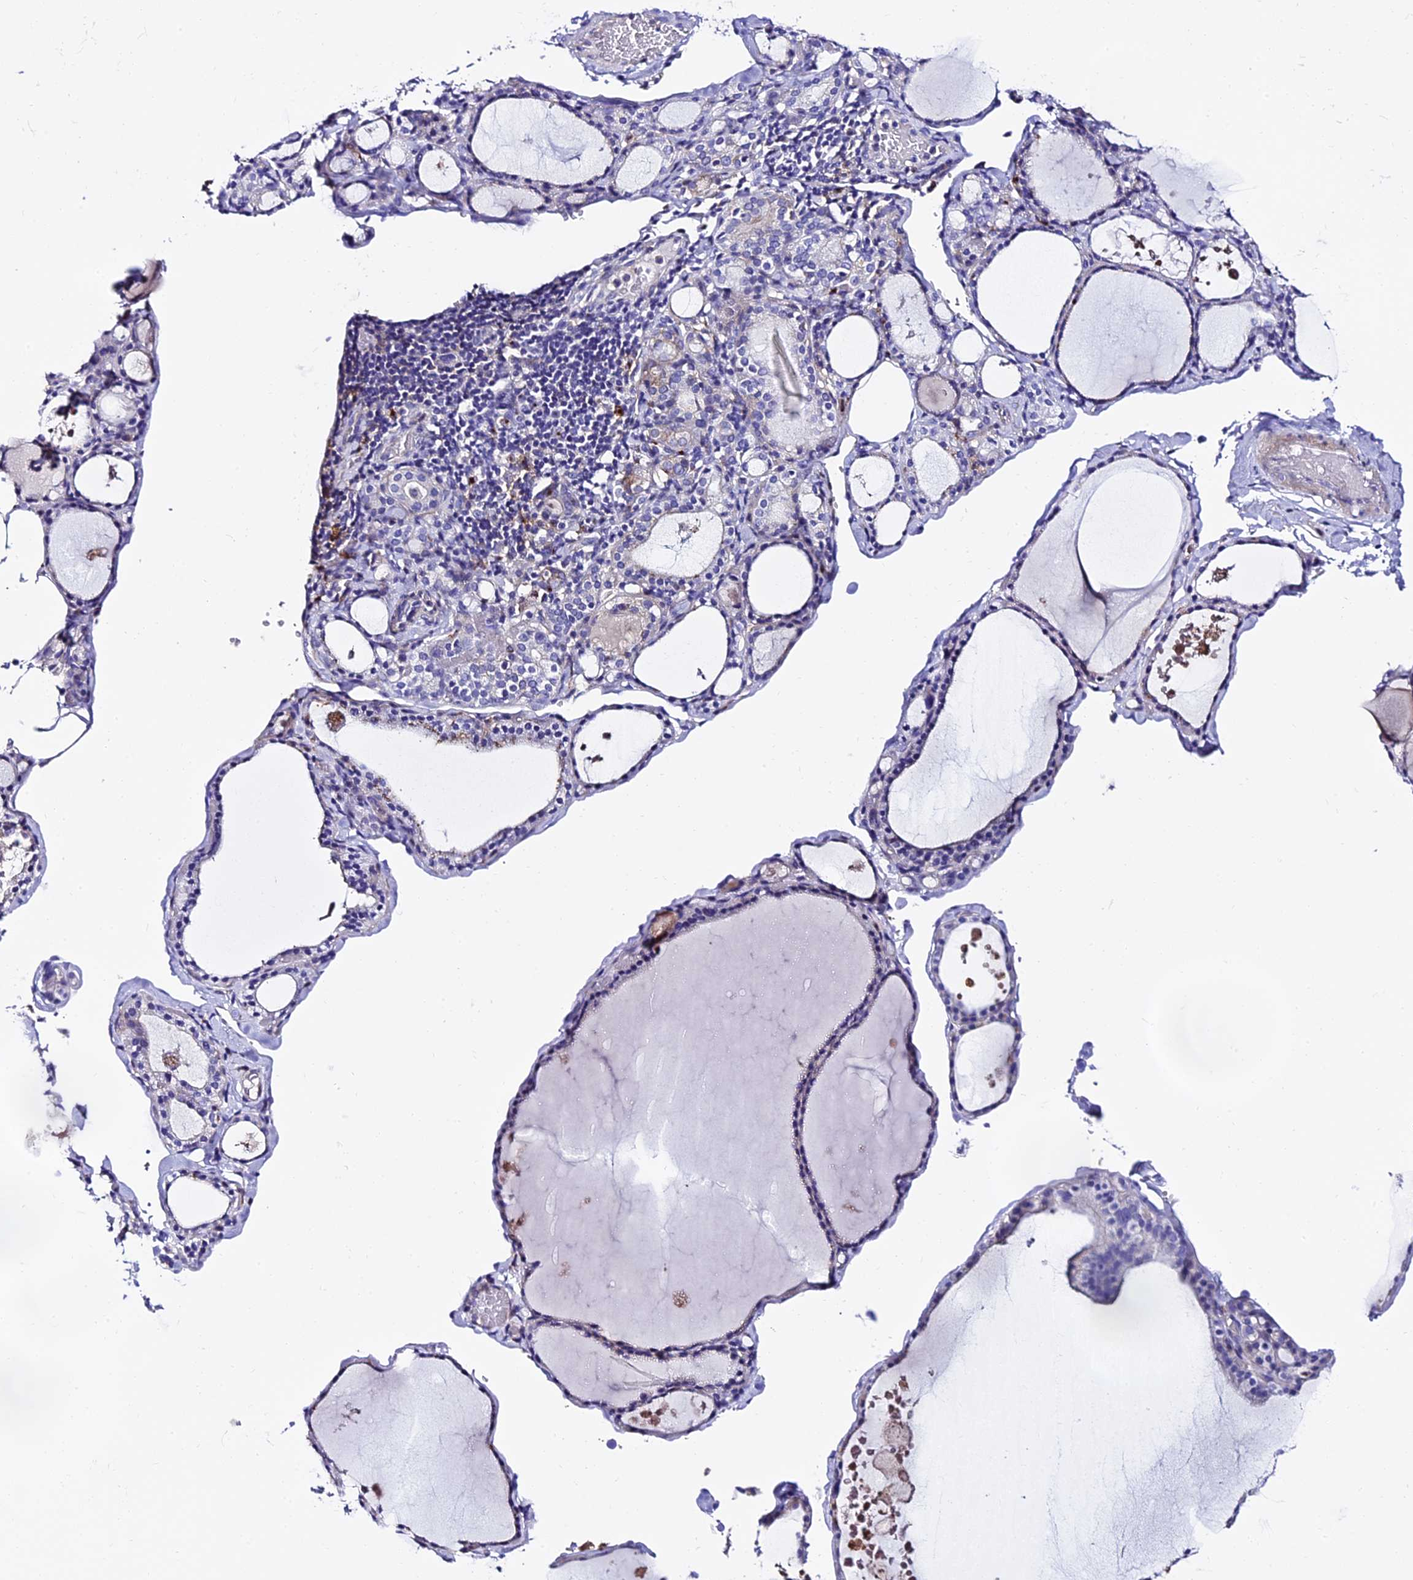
{"staining": {"intensity": "negative", "quantity": "none", "location": "none"}, "tissue": "thyroid gland", "cell_type": "Glandular cells", "image_type": "normal", "snomed": [{"axis": "morphology", "description": "Normal tissue, NOS"}, {"axis": "topography", "description": "Thyroid gland"}], "caption": "Immunohistochemistry micrograph of unremarkable thyroid gland: thyroid gland stained with DAB demonstrates no significant protein positivity in glandular cells.", "gene": "NOD2", "patient": {"sex": "male", "age": 56}}